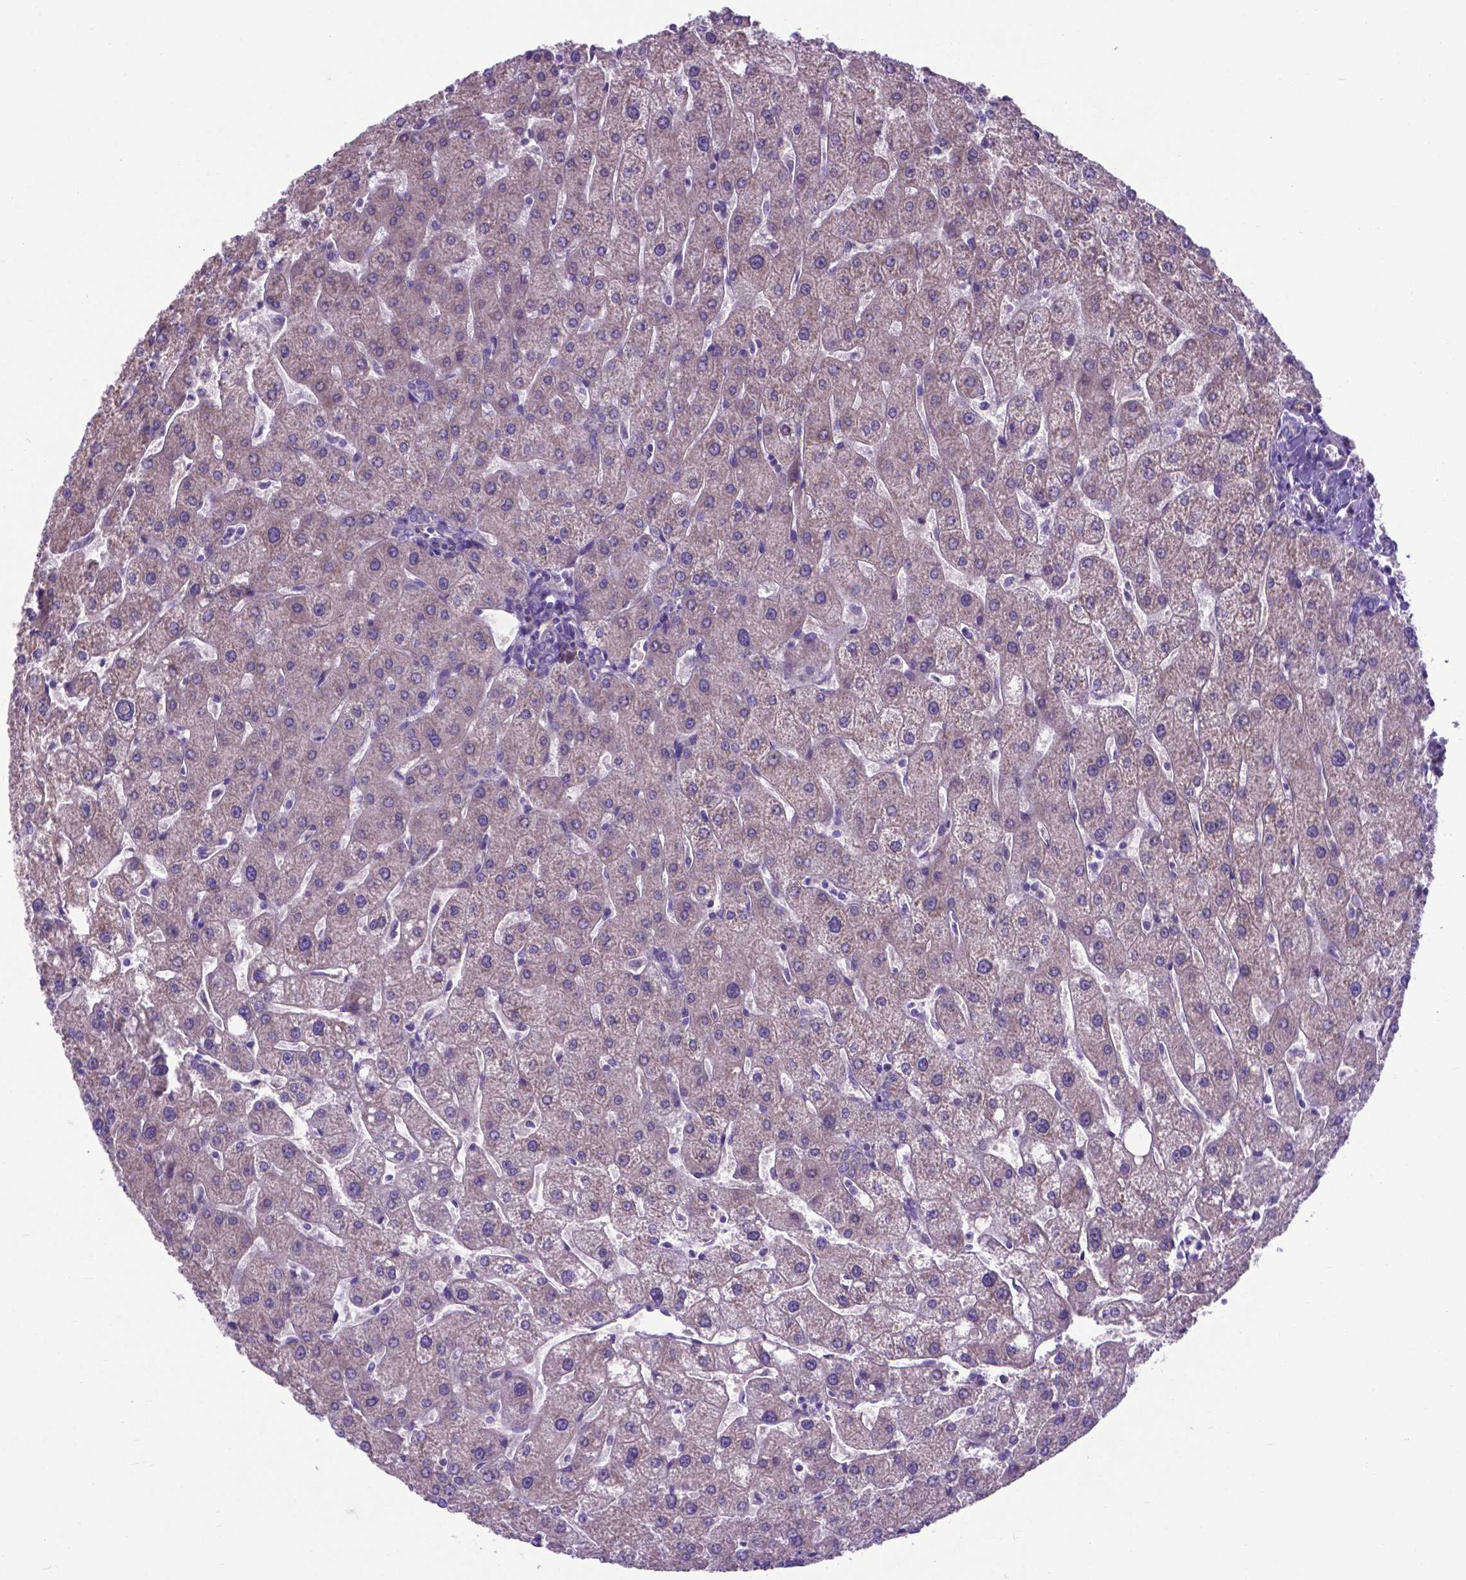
{"staining": {"intensity": "negative", "quantity": "none", "location": "none"}, "tissue": "liver", "cell_type": "Cholangiocytes", "image_type": "normal", "snomed": [{"axis": "morphology", "description": "Normal tissue, NOS"}, {"axis": "topography", "description": "Liver"}], "caption": "Benign liver was stained to show a protein in brown. There is no significant staining in cholangiocytes. (Brightfield microscopy of DAB (3,3'-diaminobenzidine) immunohistochemistry at high magnification).", "gene": "RPL6", "patient": {"sex": "male", "age": 67}}